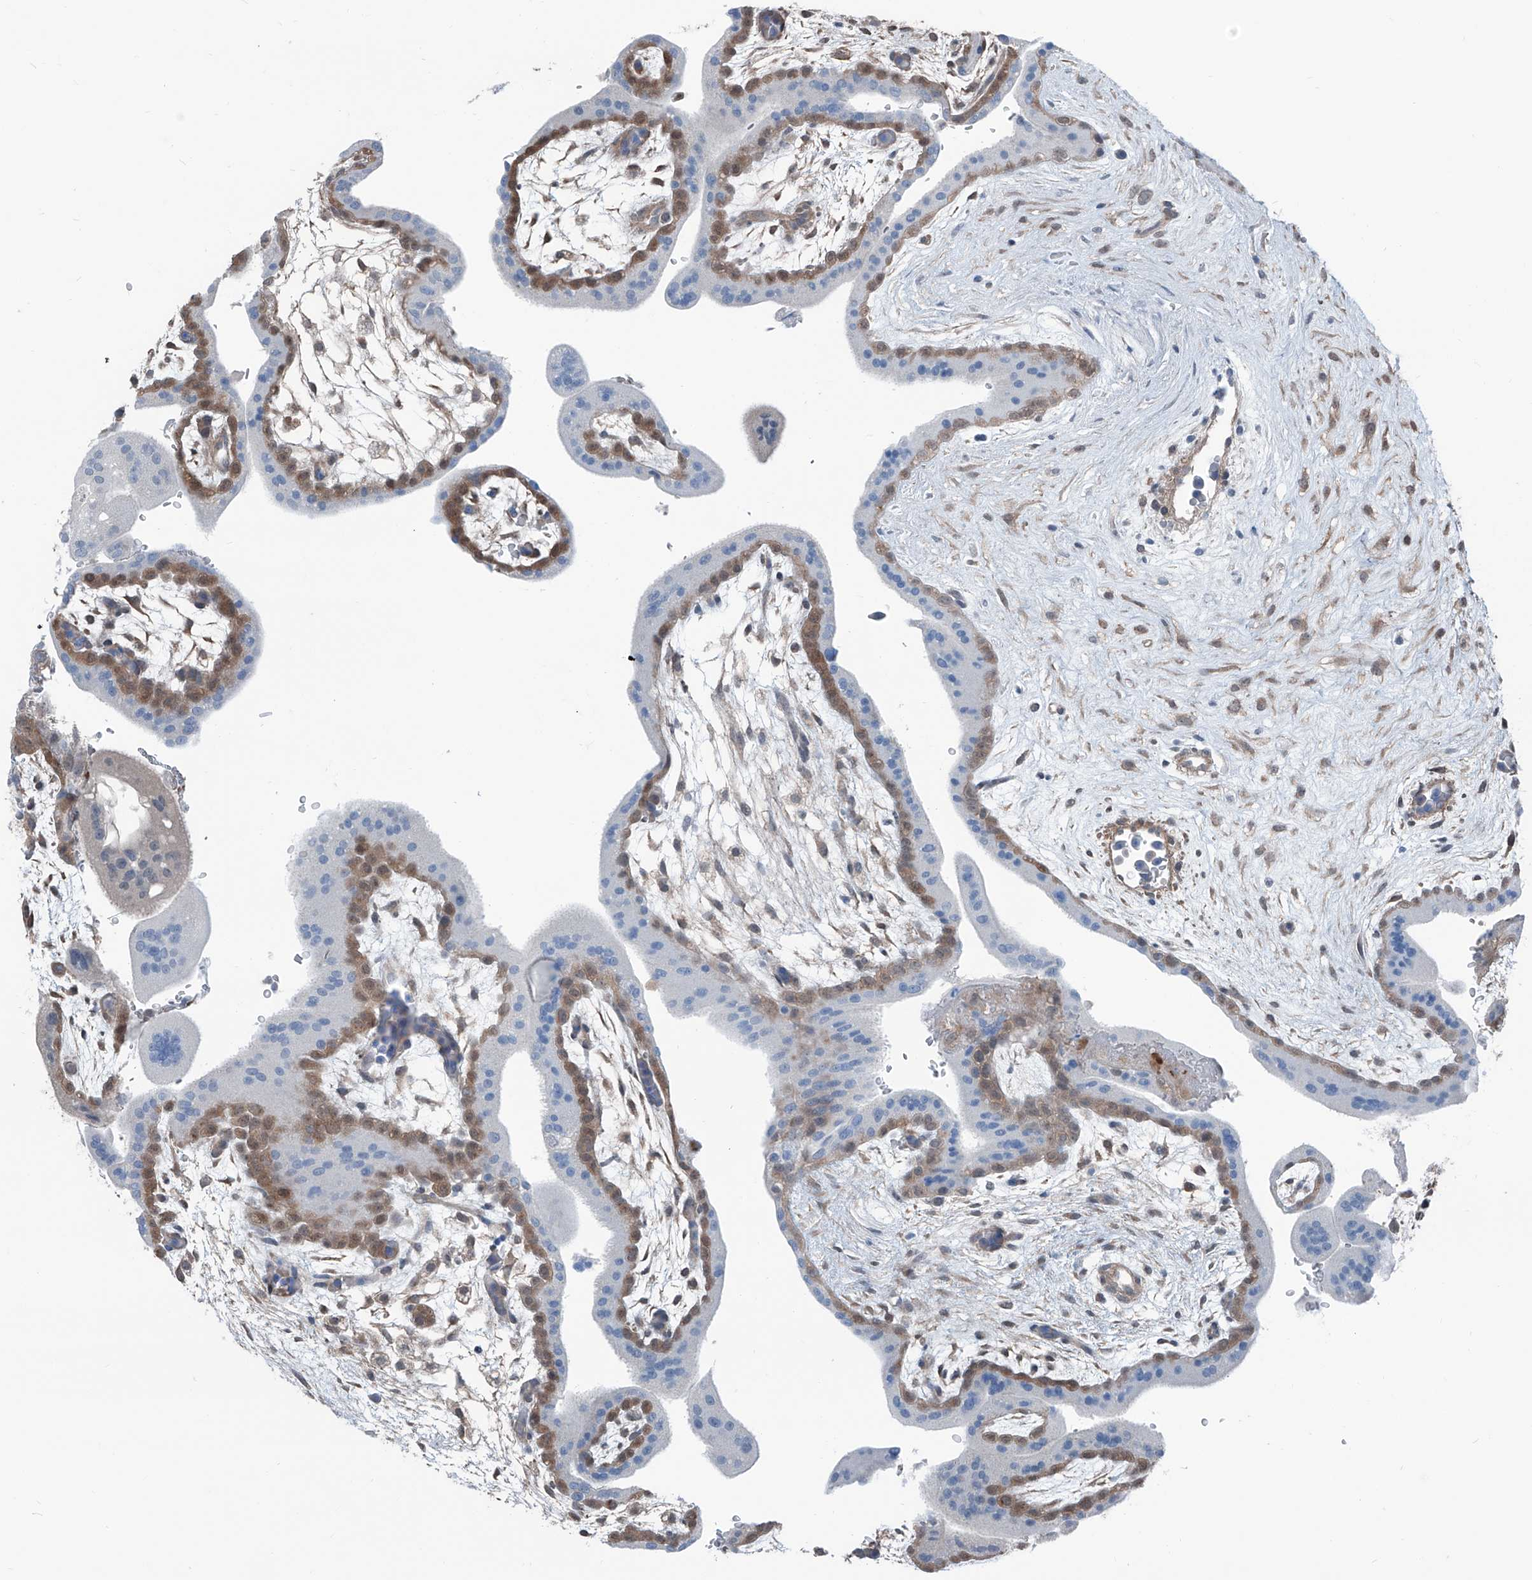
{"staining": {"intensity": "moderate", "quantity": "25%-75%", "location": "cytoplasmic/membranous,nuclear"}, "tissue": "placenta", "cell_type": "Trophoblastic cells", "image_type": "normal", "snomed": [{"axis": "morphology", "description": "Normal tissue, NOS"}, {"axis": "topography", "description": "Placenta"}], "caption": "A brown stain shows moderate cytoplasmic/membranous,nuclear positivity of a protein in trophoblastic cells of unremarkable placenta.", "gene": "HSPB11", "patient": {"sex": "female", "age": 35}}